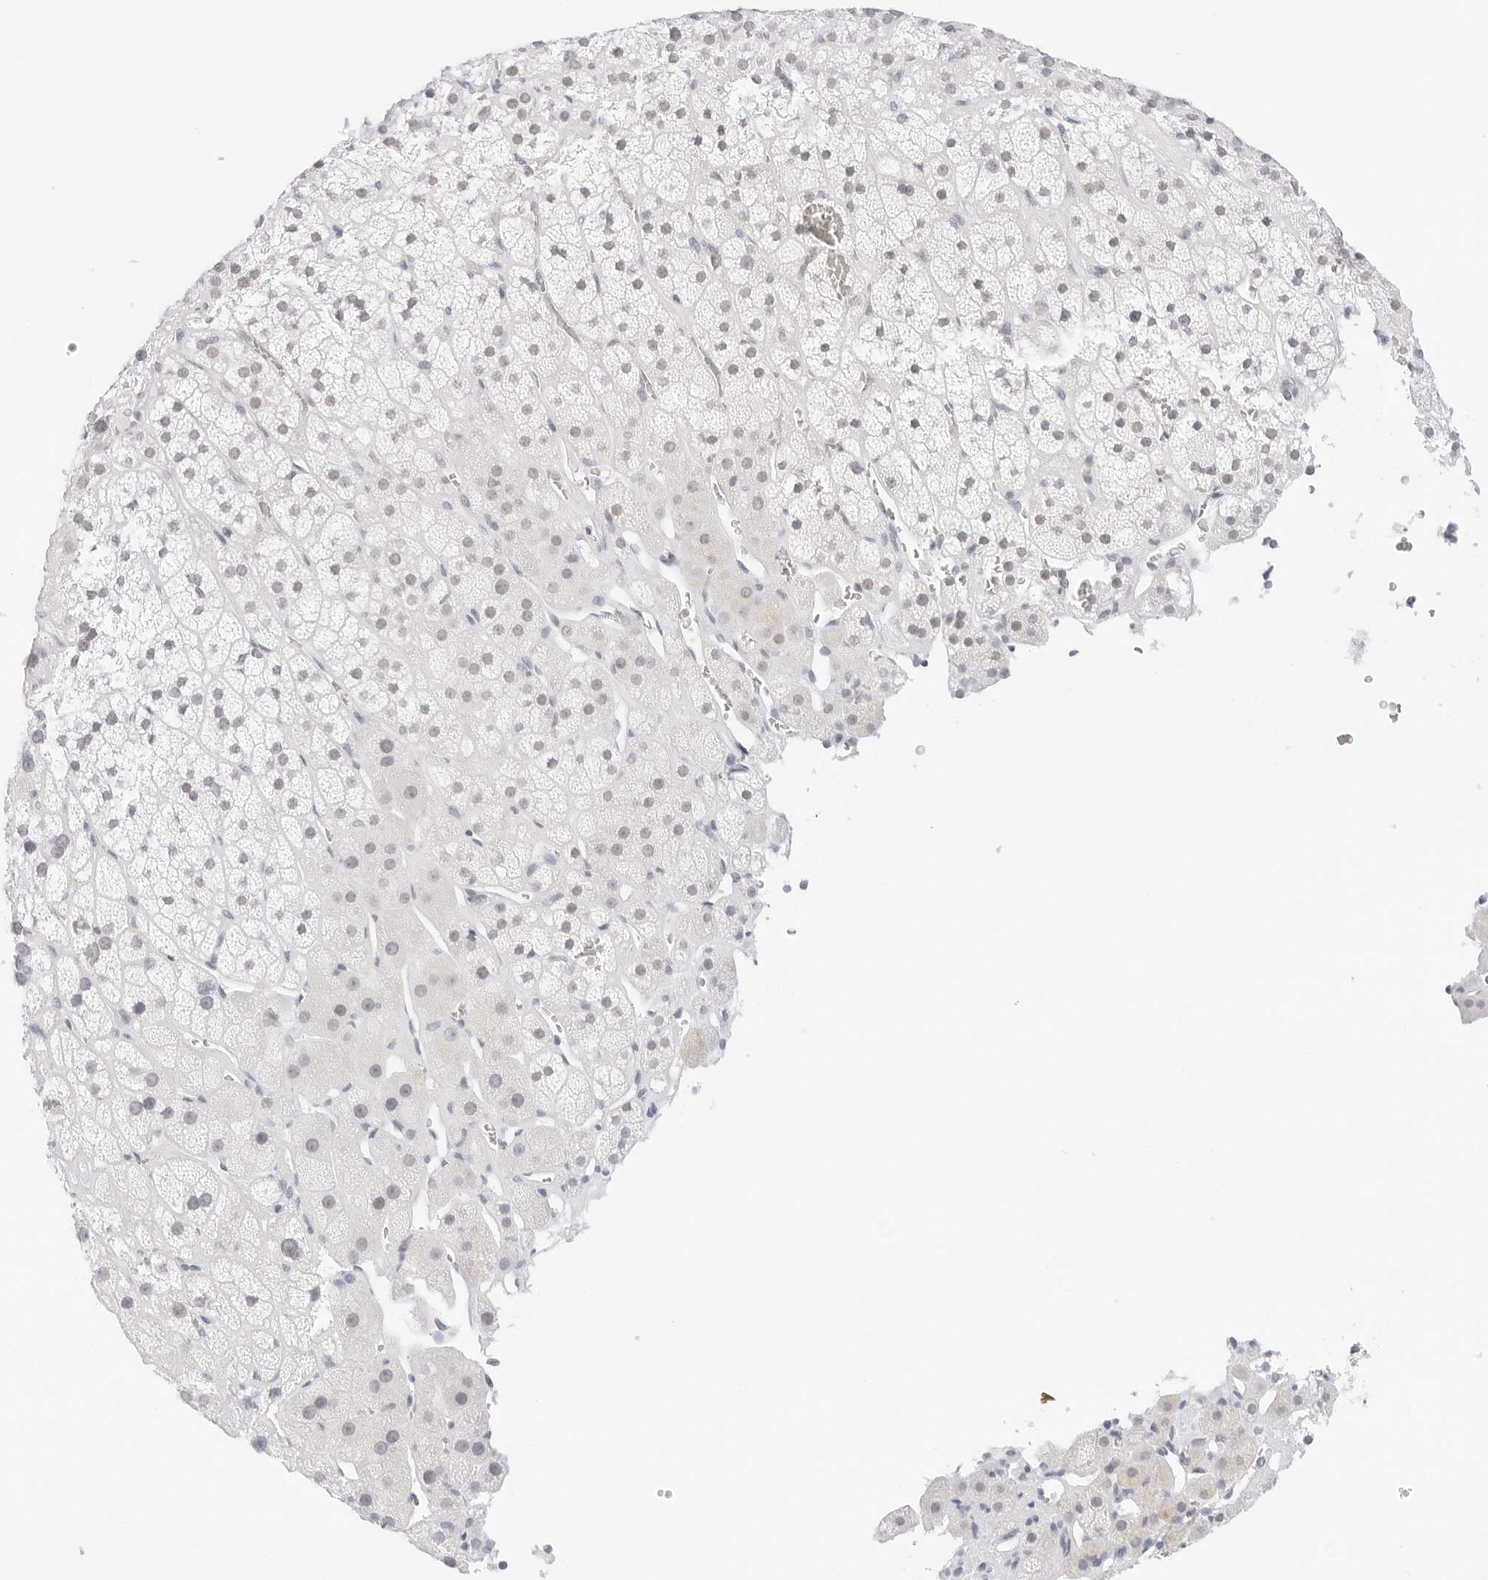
{"staining": {"intensity": "weak", "quantity": "<25%", "location": "nuclear"}, "tissue": "adrenal gland", "cell_type": "Glandular cells", "image_type": "normal", "snomed": [{"axis": "morphology", "description": "Normal tissue, NOS"}, {"axis": "topography", "description": "Adrenal gland"}], "caption": "A histopathology image of adrenal gland stained for a protein reveals no brown staining in glandular cells.", "gene": "CDH1", "patient": {"sex": "male", "age": 57}}